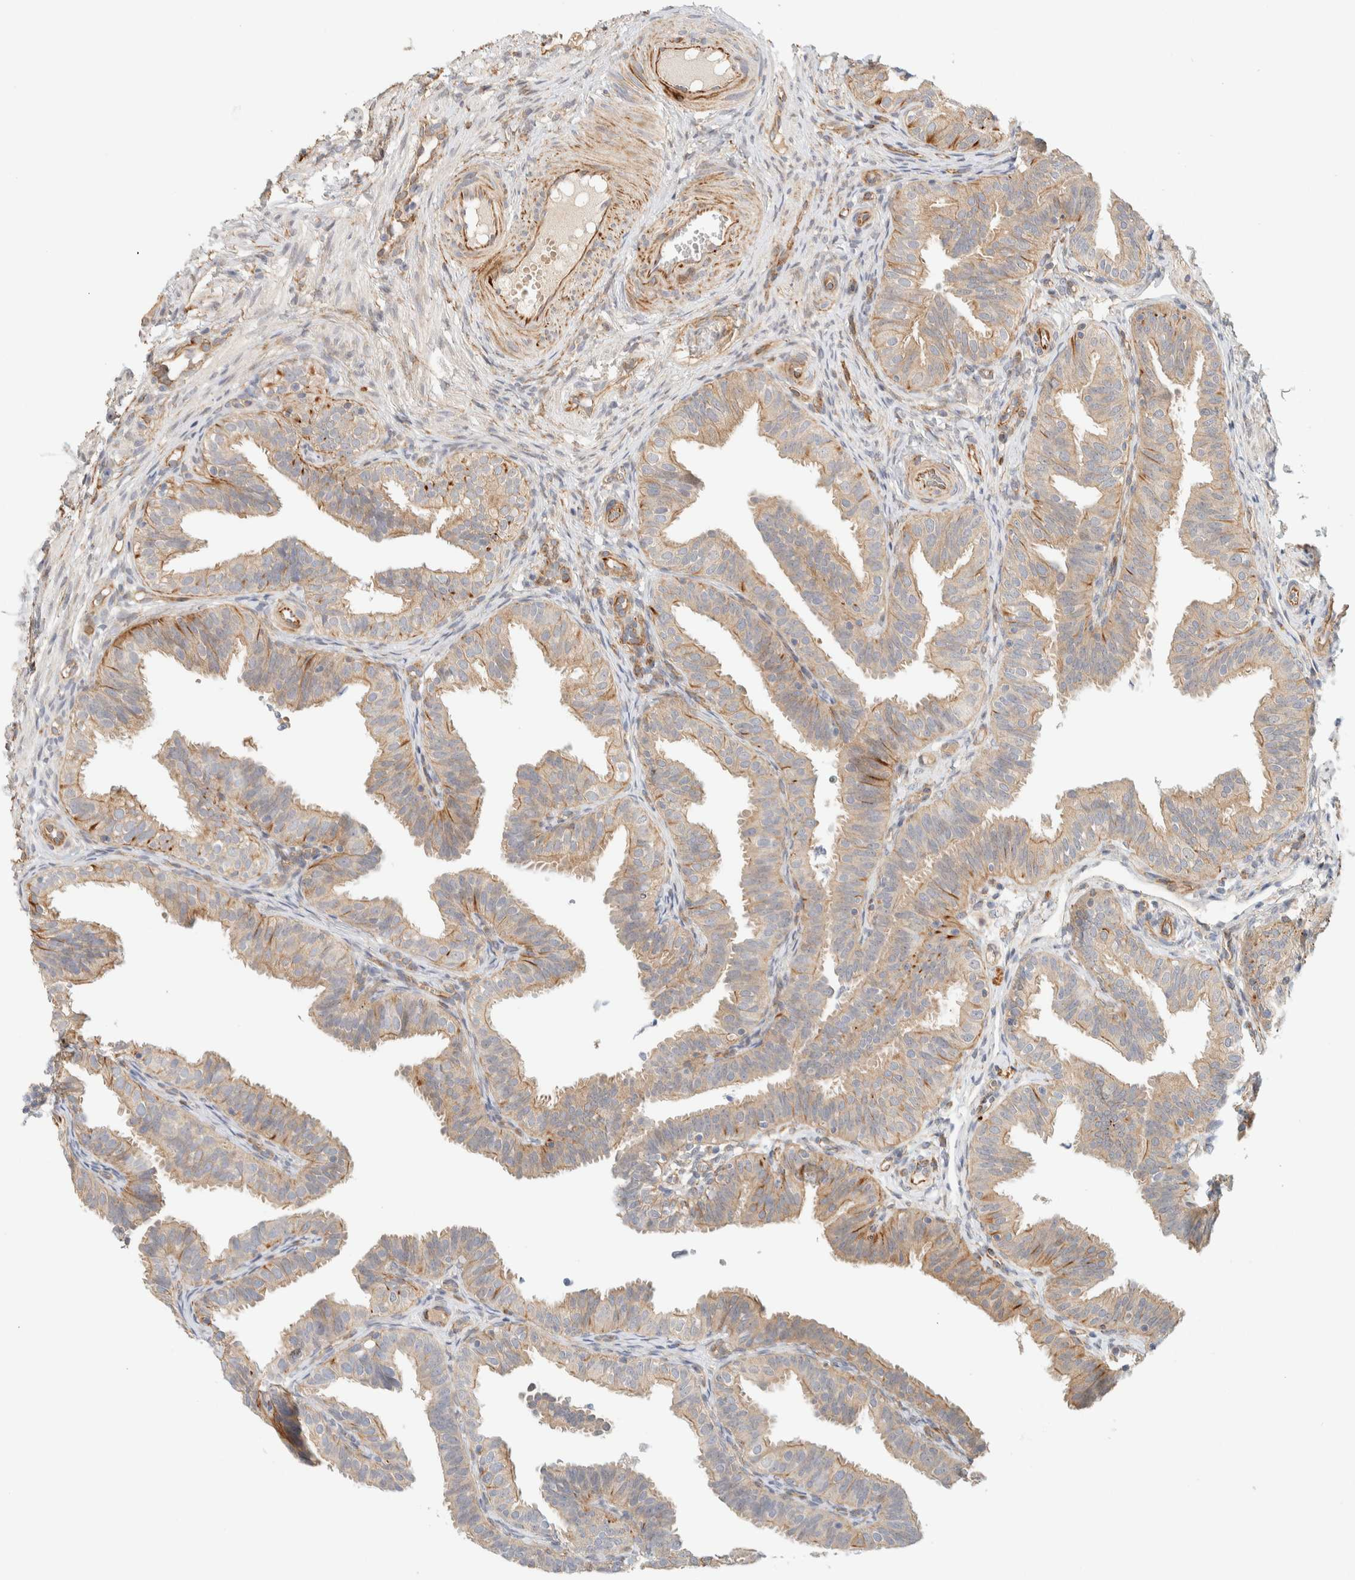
{"staining": {"intensity": "weak", "quantity": ">75%", "location": "cytoplasmic/membranous"}, "tissue": "fallopian tube", "cell_type": "Glandular cells", "image_type": "normal", "snomed": [{"axis": "morphology", "description": "Normal tissue, NOS"}, {"axis": "topography", "description": "Fallopian tube"}], "caption": "Immunohistochemistry micrograph of unremarkable fallopian tube stained for a protein (brown), which reveals low levels of weak cytoplasmic/membranous expression in approximately >75% of glandular cells.", "gene": "FAT1", "patient": {"sex": "female", "age": 35}}